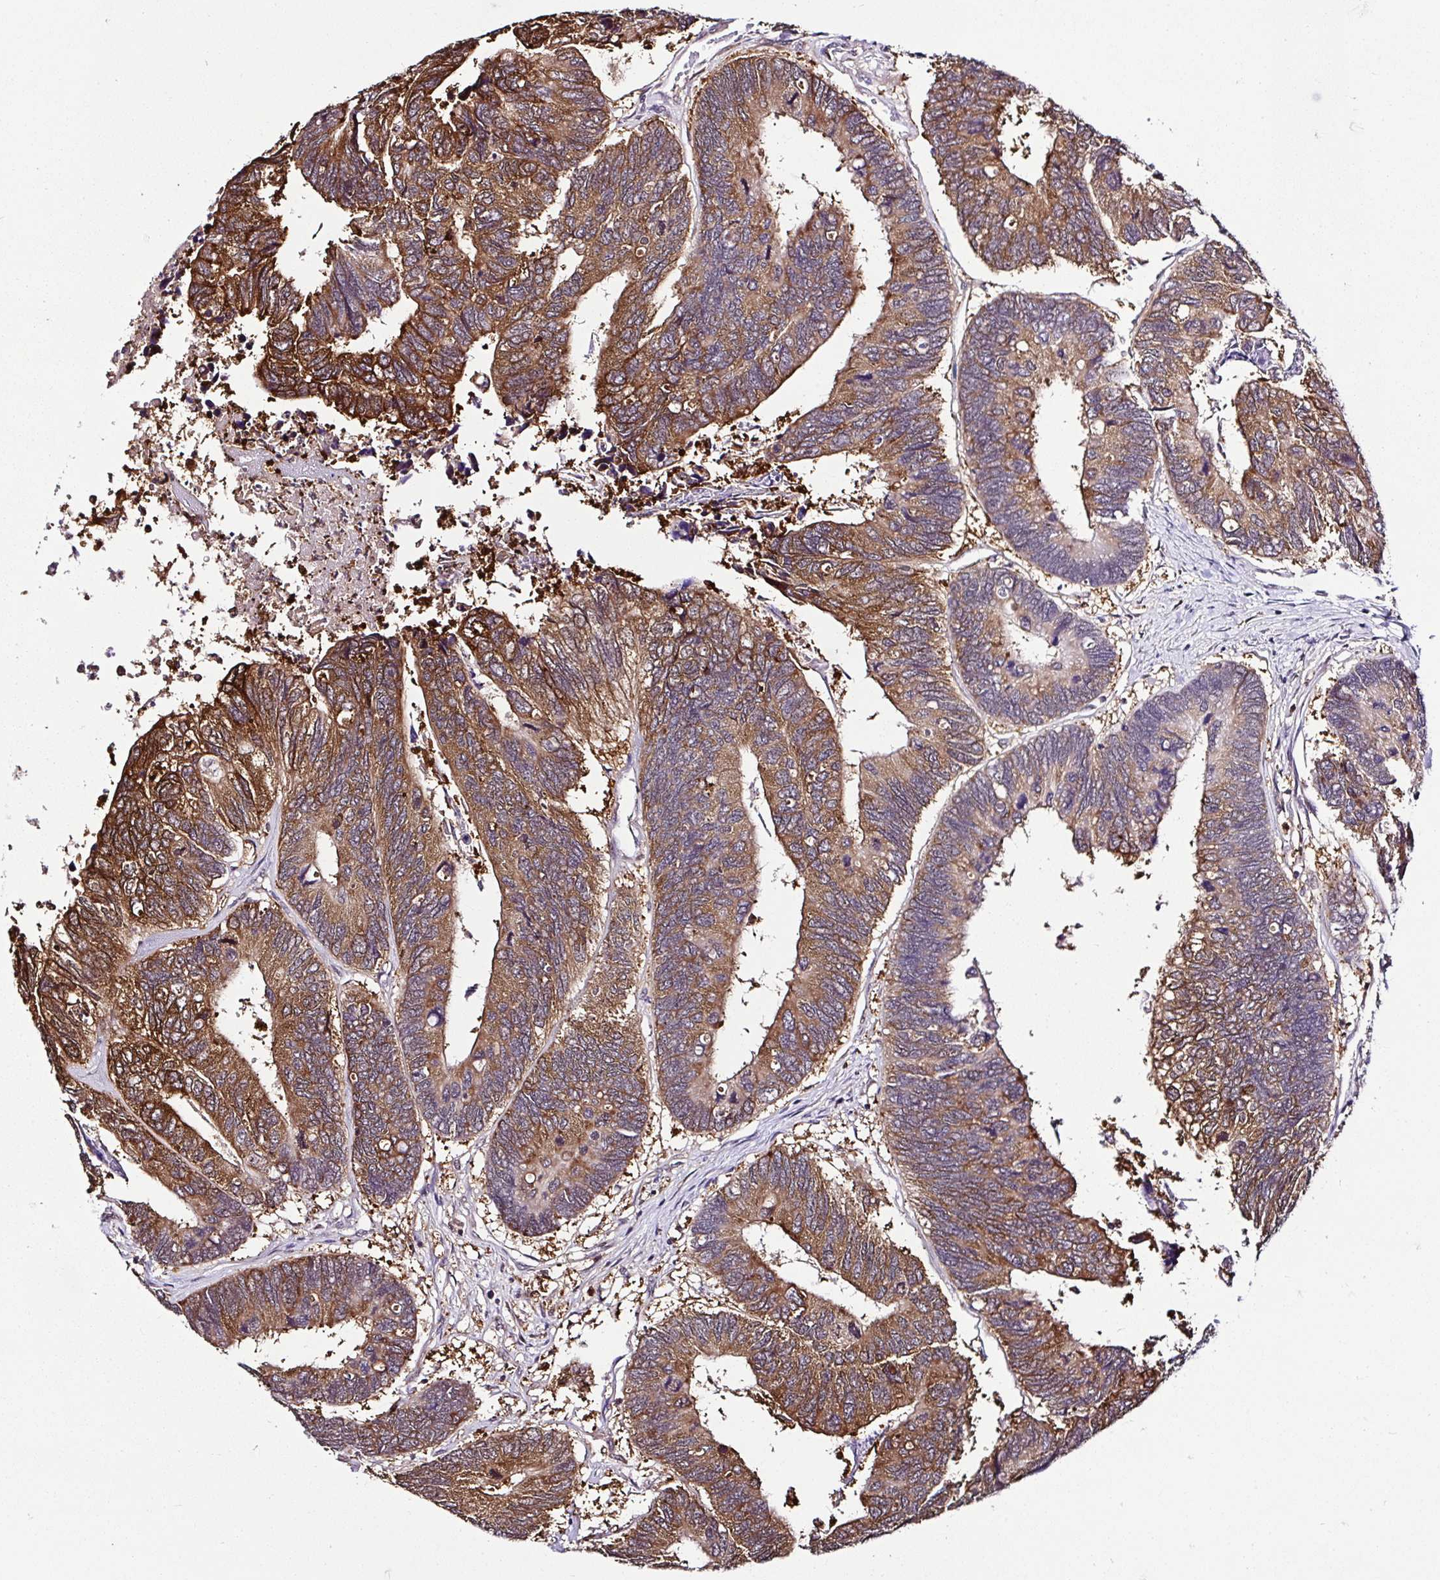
{"staining": {"intensity": "moderate", "quantity": "25%-75%", "location": "cytoplasmic/membranous"}, "tissue": "colorectal cancer", "cell_type": "Tumor cells", "image_type": "cancer", "snomed": [{"axis": "morphology", "description": "Adenocarcinoma, NOS"}, {"axis": "topography", "description": "Colon"}], "caption": "This micrograph demonstrates colorectal adenocarcinoma stained with immunohistochemistry to label a protein in brown. The cytoplasmic/membranous of tumor cells show moderate positivity for the protein. Nuclei are counter-stained blue.", "gene": "PIN4", "patient": {"sex": "female", "age": 67}}